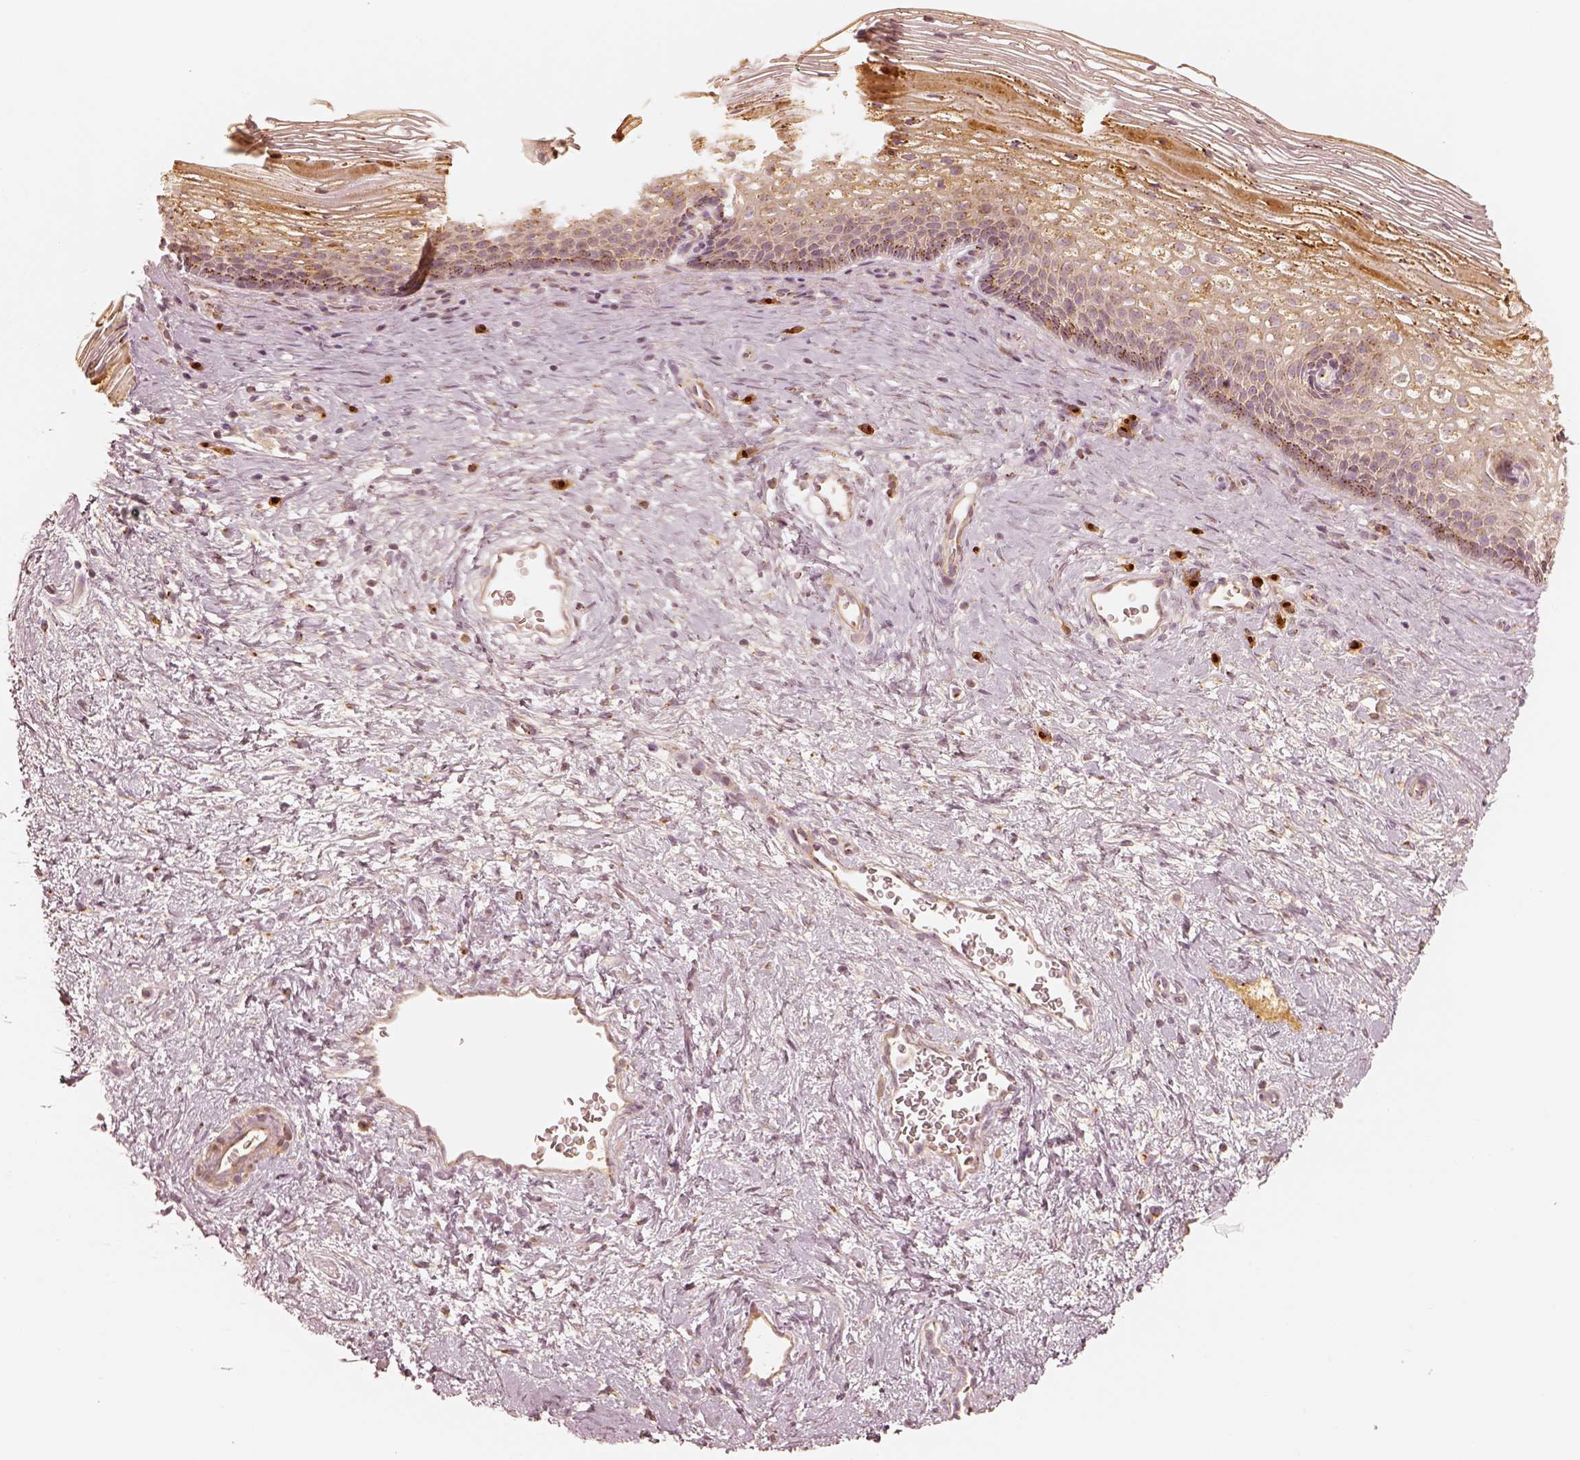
{"staining": {"intensity": "weak", "quantity": ">75%", "location": "cytoplasmic/membranous"}, "tissue": "cervix", "cell_type": "Glandular cells", "image_type": "normal", "snomed": [{"axis": "morphology", "description": "Normal tissue, NOS"}, {"axis": "topography", "description": "Cervix"}], "caption": "The photomicrograph demonstrates immunohistochemical staining of normal cervix. There is weak cytoplasmic/membranous expression is appreciated in about >75% of glandular cells. (Brightfield microscopy of DAB IHC at high magnification).", "gene": "GORASP2", "patient": {"sex": "female", "age": 34}}